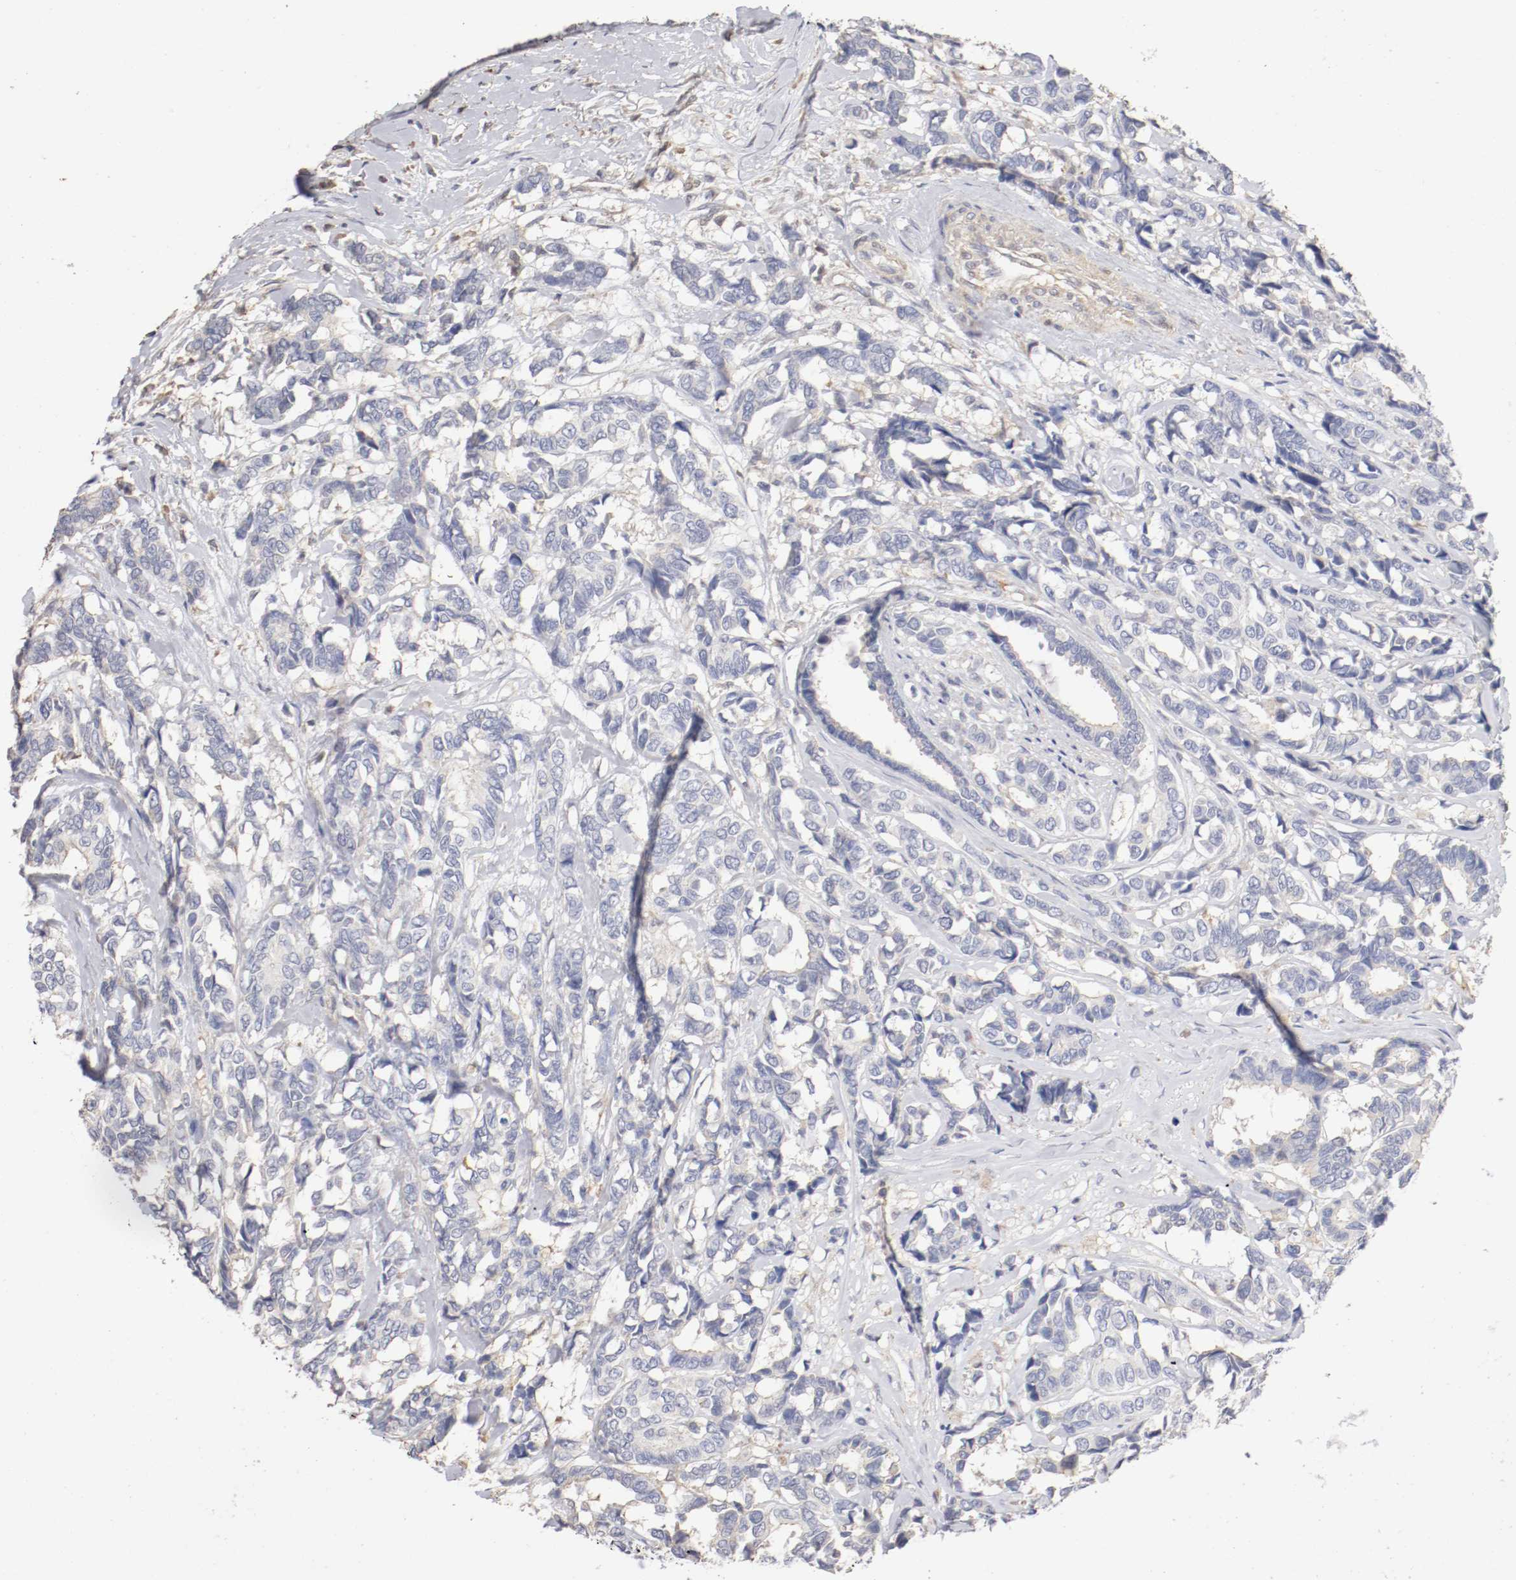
{"staining": {"intensity": "negative", "quantity": "none", "location": "none"}, "tissue": "breast cancer", "cell_type": "Tumor cells", "image_type": "cancer", "snomed": [{"axis": "morphology", "description": "Duct carcinoma"}, {"axis": "topography", "description": "Breast"}], "caption": "Protein analysis of breast invasive ductal carcinoma exhibits no significant positivity in tumor cells.", "gene": "CDK6", "patient": {"sex": "female", "age": 87}}